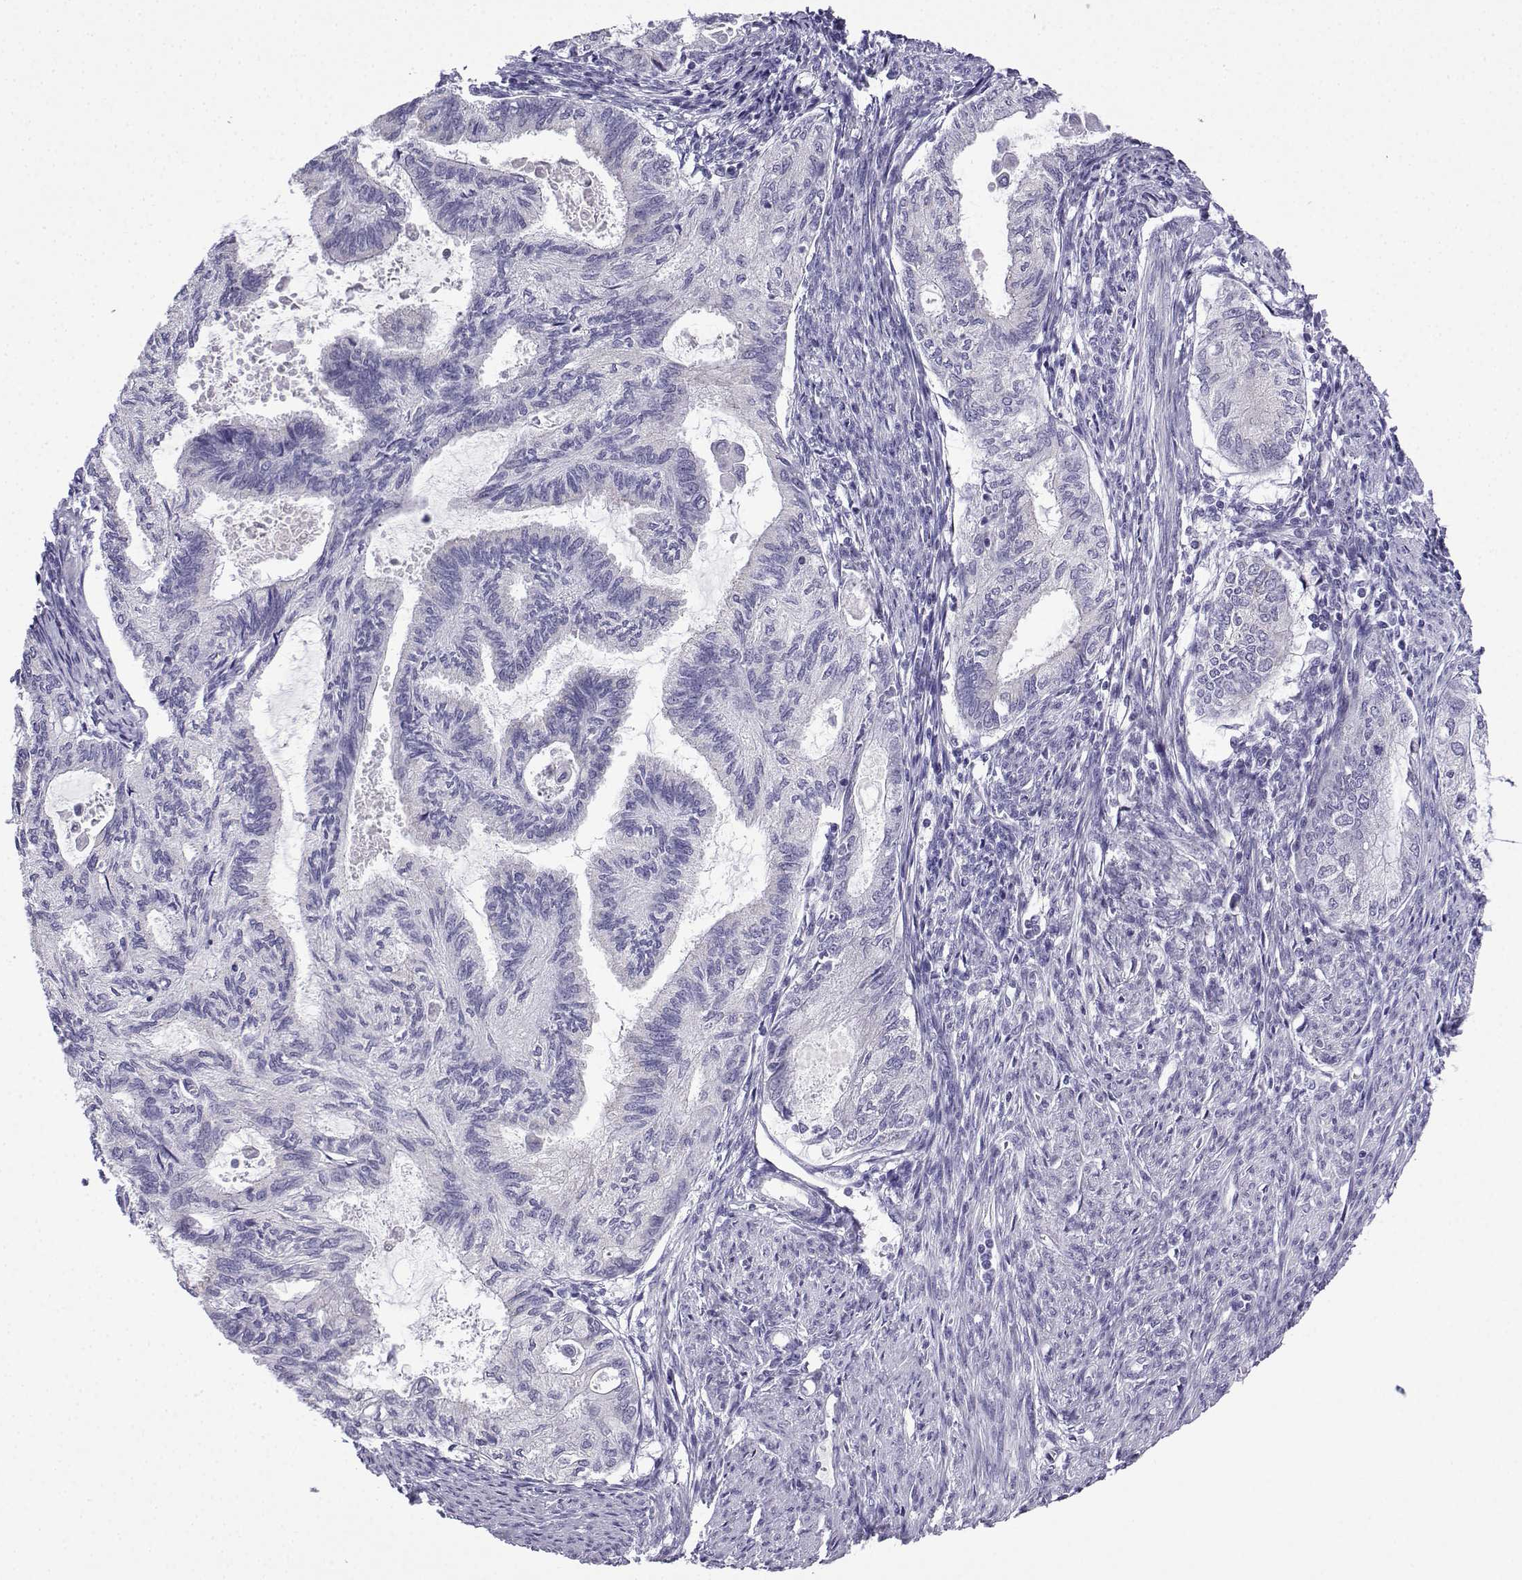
{"staining": {"intensity": "negative", "quantity": "none", "location": "none"}, "tissue": "endometrial cancer", "cell_type": "Tumor cells", "image_type": "cancer", "snomed": [{"axis": "morphology", "description": "Adenocarcinoma, NOS"}, {"axis": "topography", "description": "Endometrium"}], "caption": "Tumor cells show no significant staining in adenocarcinoma (endometrial).", "gene": "ACRBP", "patient": {"sex": "female", "age": 86}}